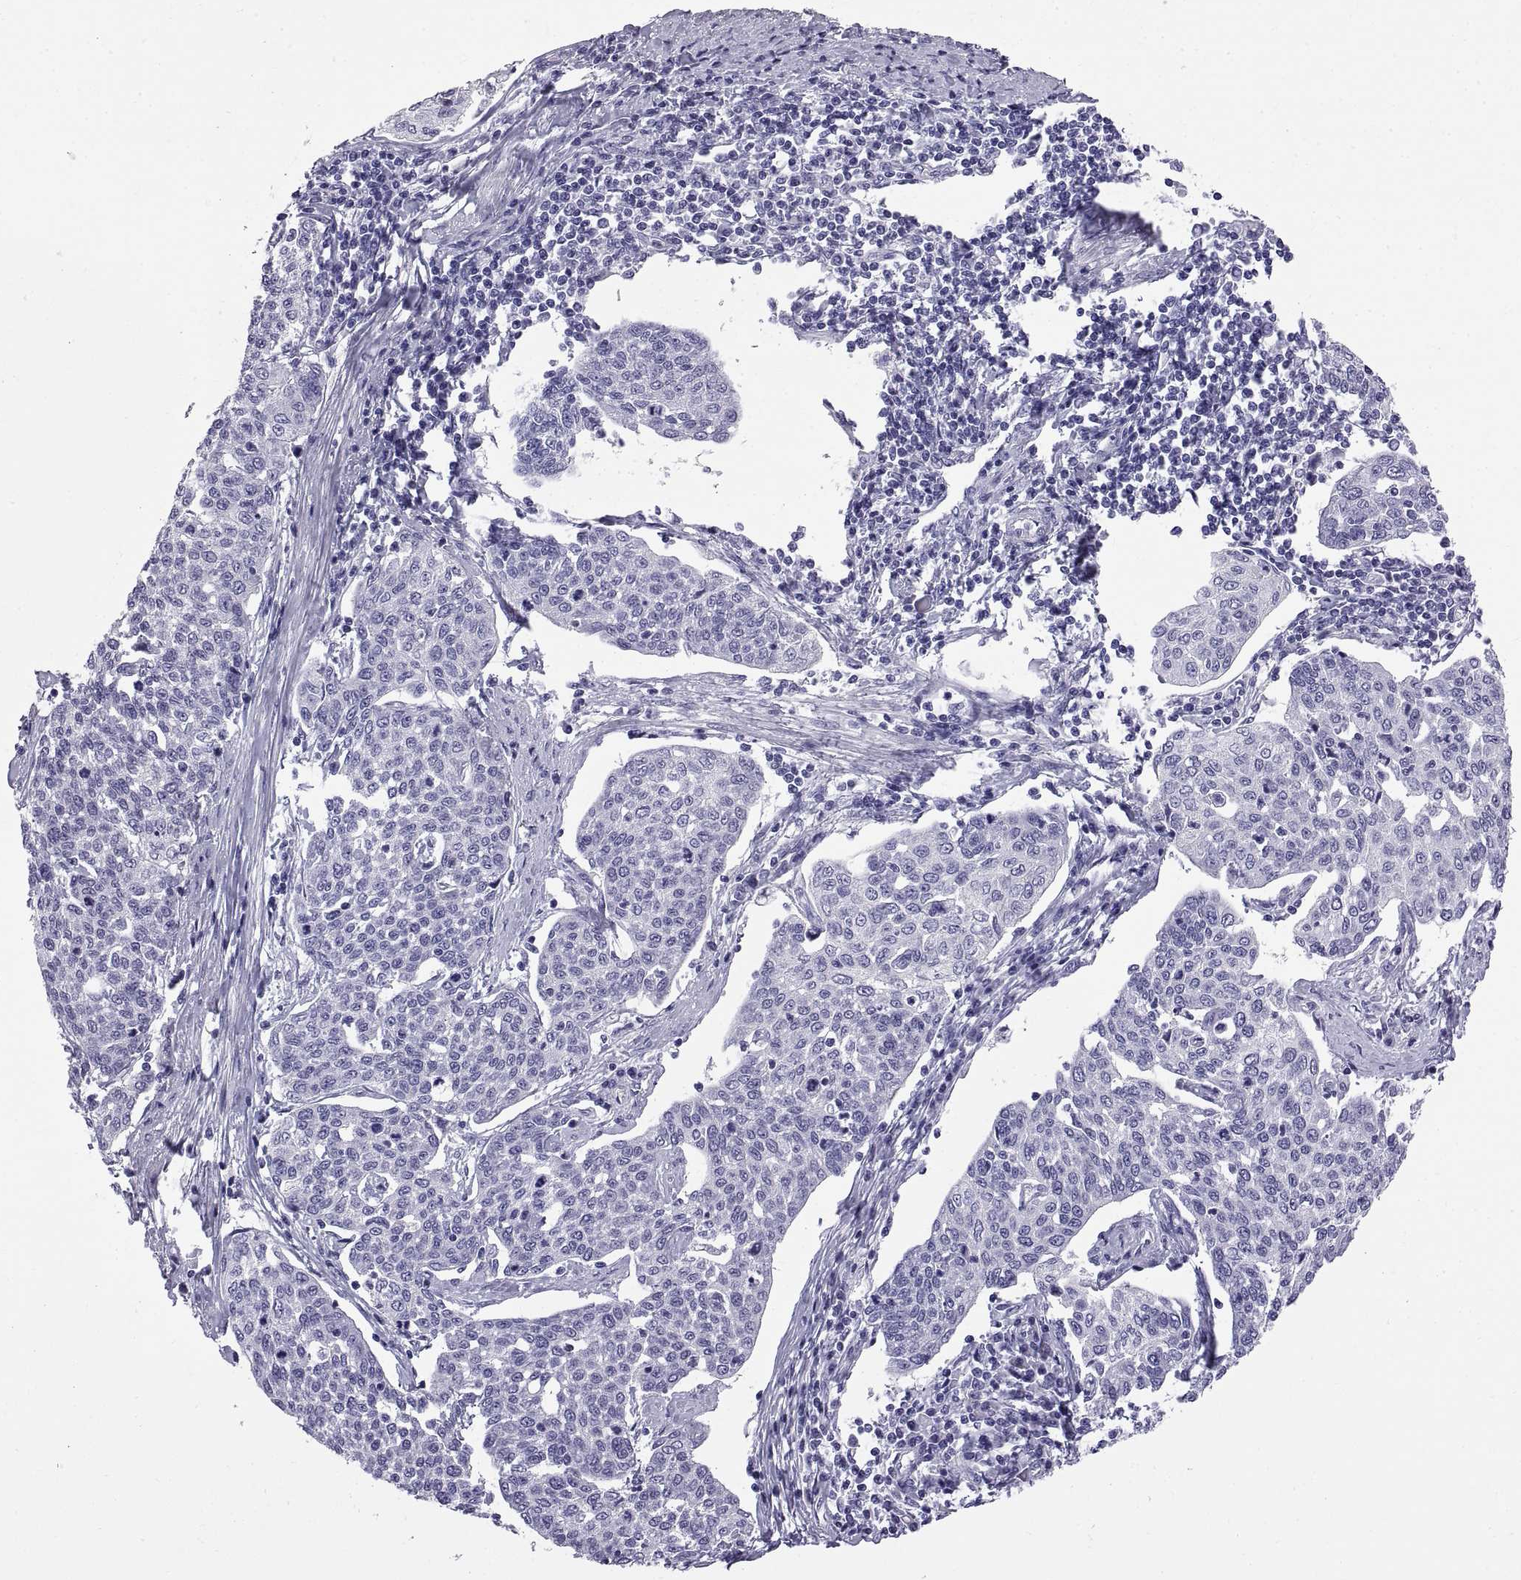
{"staining": {"intensity": "negative", "quantity": "none", "location": "none"}, "tissue": "cervical cancer", "cell_type": "Tumor cells", "image_type": "cancer", "snomed": [{"axis": "morphology", "description": "Squamous cell carcinoma, NOS"}, {"axis": "topography", "description": "Cervix"}], "caption": "Protein analysis of cervical squamous cell carcinoma shows no significant staining in tumor cells.", "gene": "SPDYE1", "patient": {"sex": "female", "age": 34}}